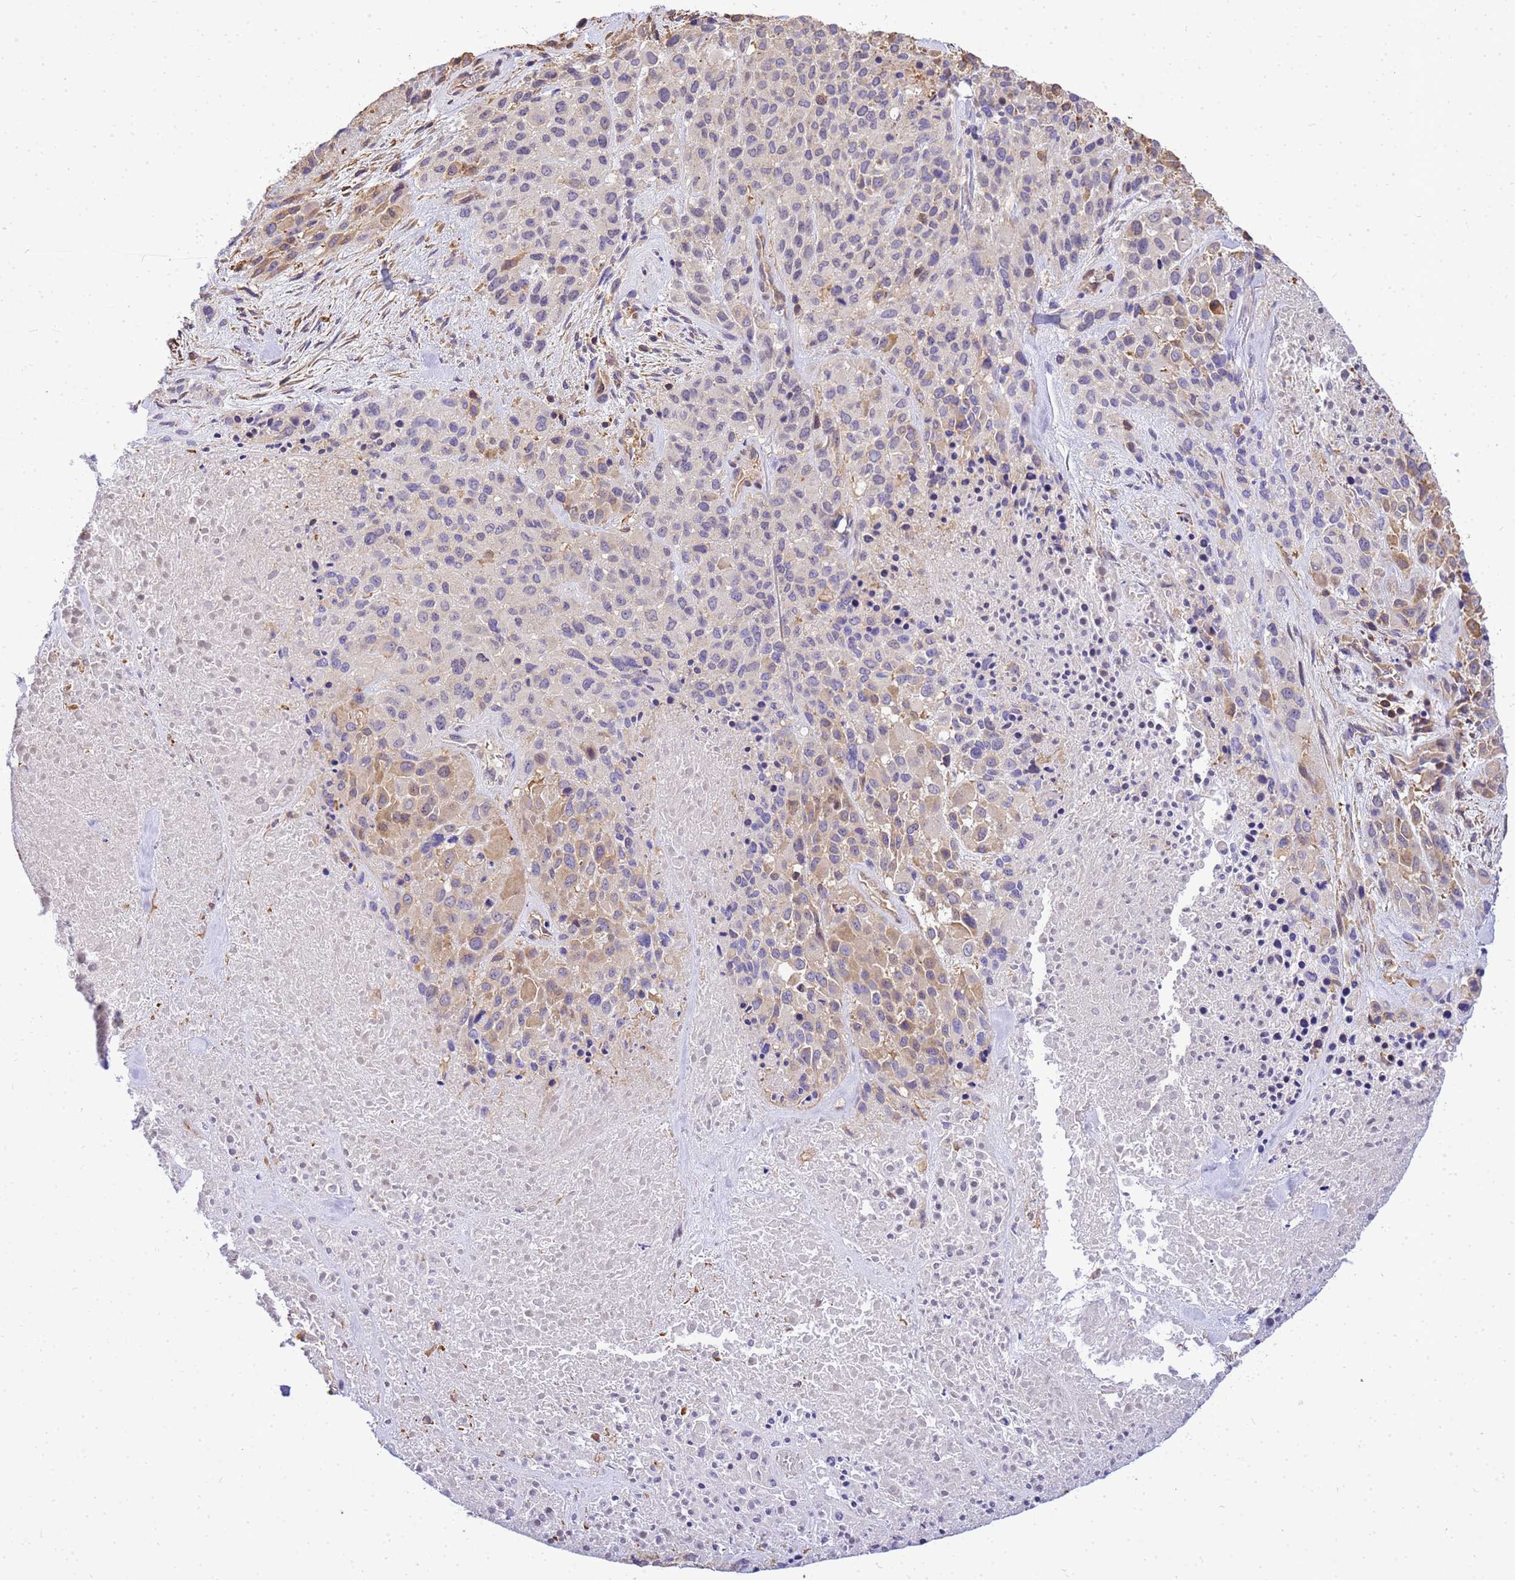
{"staining": {"intensity": "moderate", "quantity": "25%-75%", "location": "cytoplasmic/membranous"}, "tissue": "melanoma", "cell_type": "Tumor cells", "image_type": "cancer", "snomed": [{"axis": "morphology", "description": "Malignant melanoma, Metastatic site"}, {"axis": "topography", "description": "Skin"}], "caption": "Immunohistochemistry of malignant melanoma (metastatic site) displays medium levels of moderate cytoplasmic/membranous positivity in approximately 25%-75% of tumor cells.", "gene": "WDR64", "patient": {"sex": "female", "age": 81}}